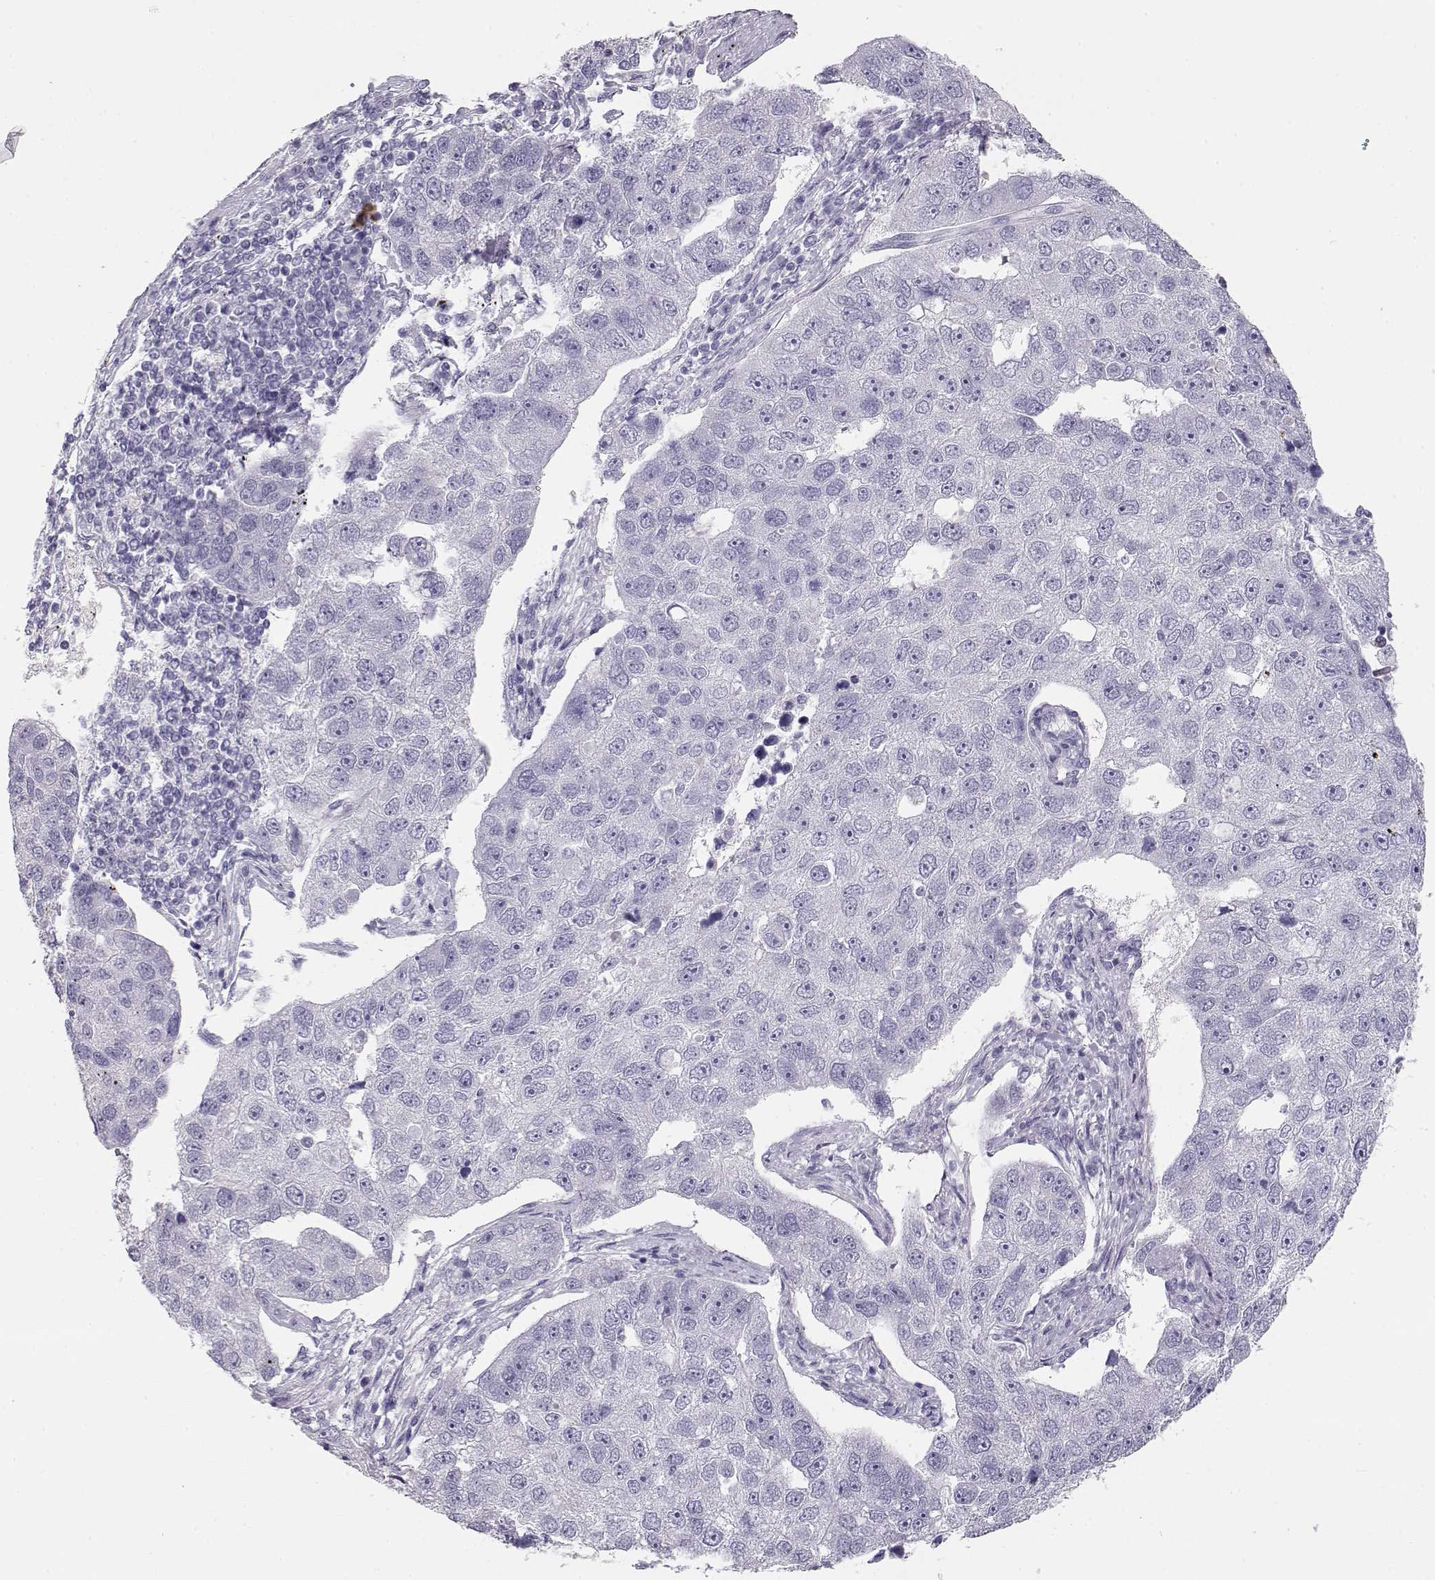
{"staining": {"intensity": "negative", "quantity": "none", "location": "none"}, "tissue": "pancreatic cancer", "cell_type": "Tumor cells", "image_type": "cancer", "snomed": [{"axis": "morphology", "description": "Adenocarcinoma, NOS"}, {"axis": "topography", "description": "Pancreas"}], "caption": "Immunohistochemistry (IHC) histopathology image of human pancreatic adenocarcinoma stained for a protein (brown), which displays no expression in tumor cells. (DAB immunohistochemistry (IHC) visualized using brightfield microscopy, high magnification).", "gene": "NUTM1", "patient": {"sex": "female", "age": 61}}